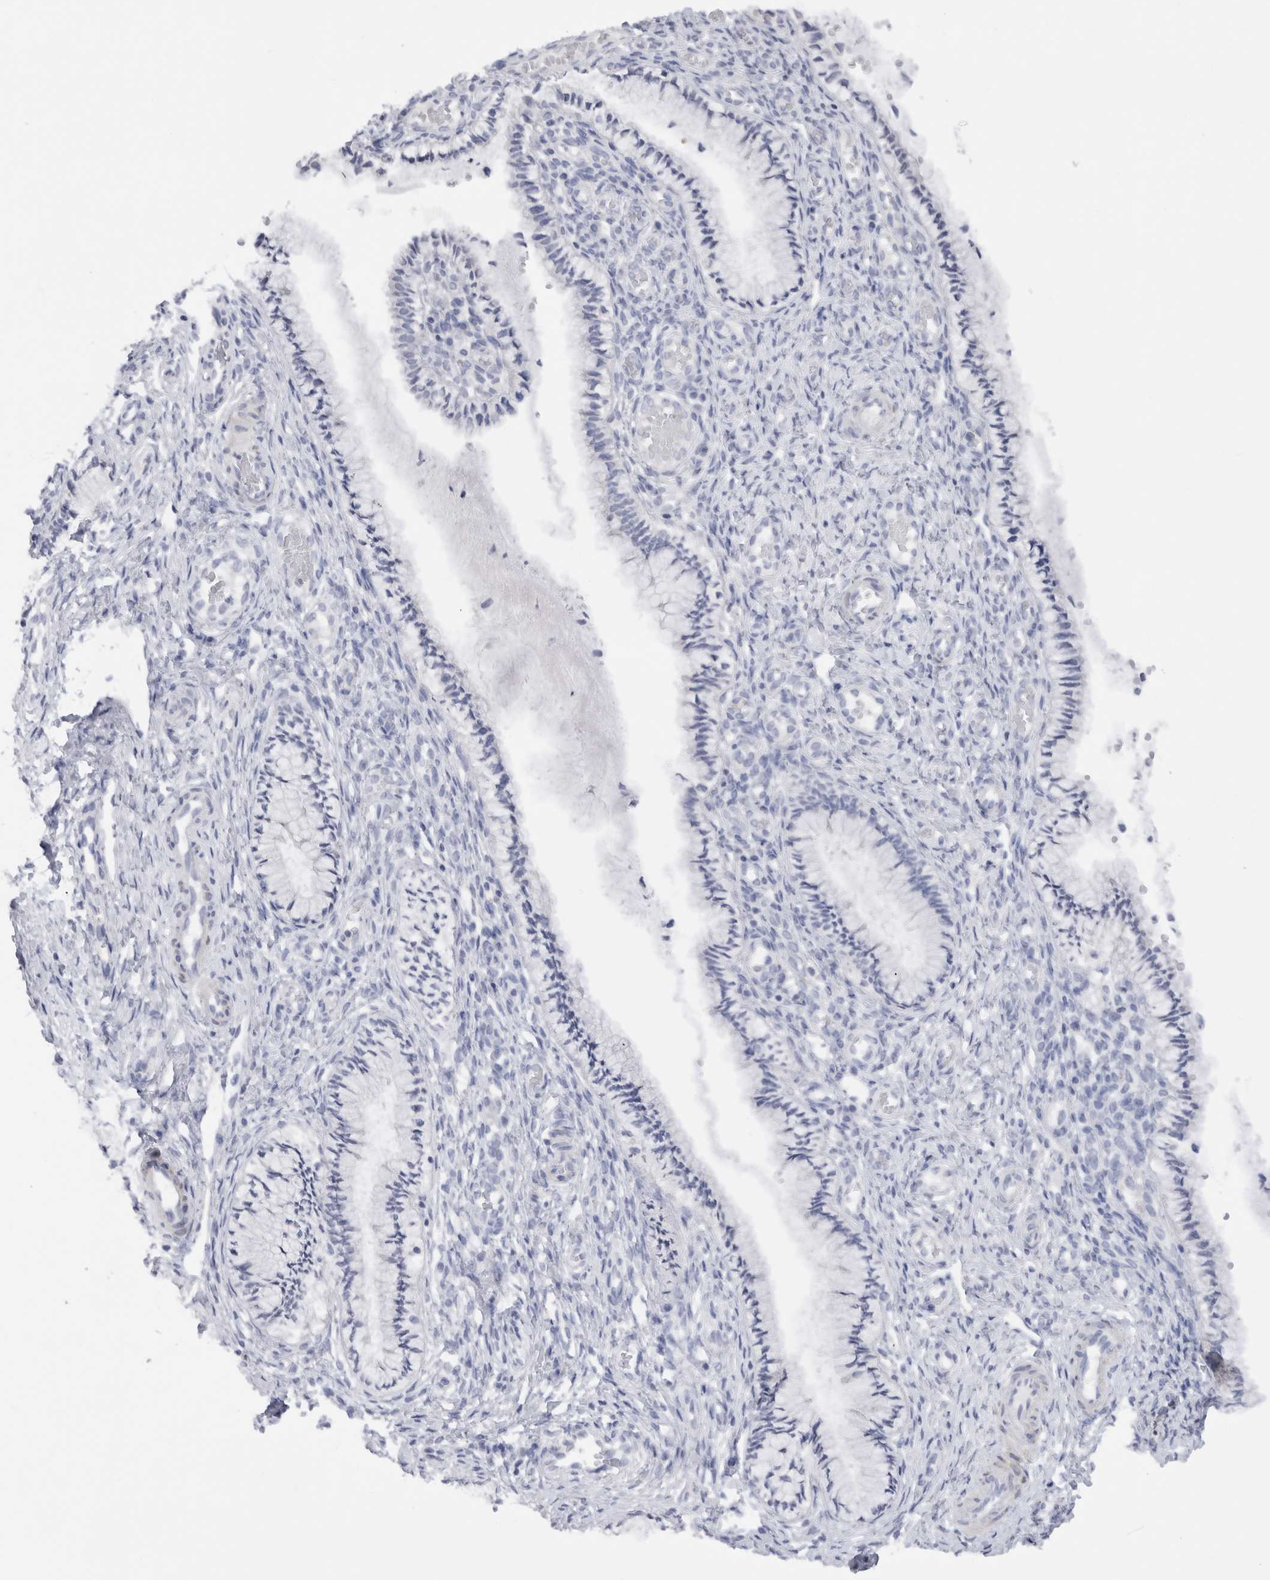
{"staining": {"intensity": "negative", "quantity": "none", "location": "none"}, "tissue": "cervix", "cell_type": "Glandular cells", "image_type": "normal", "snomed": [{"axis": "morphology", "description": "Normal tissue, NOS"}, {"axis": "topography", "description": "Cervix"}], "caption": "High magnification brightfield microscopy of benign cervix stained with DAB (3,3'-diaminobenzidine) (brown) and counterstained with hematoxylin (blue): glandular cells show no significant staining. (Brightfield microscopy of DAB immunohistochemistry (IHC) at high magnification).", "gene": "C9orf50", "patient": {"sex": "female", "age": 27}}